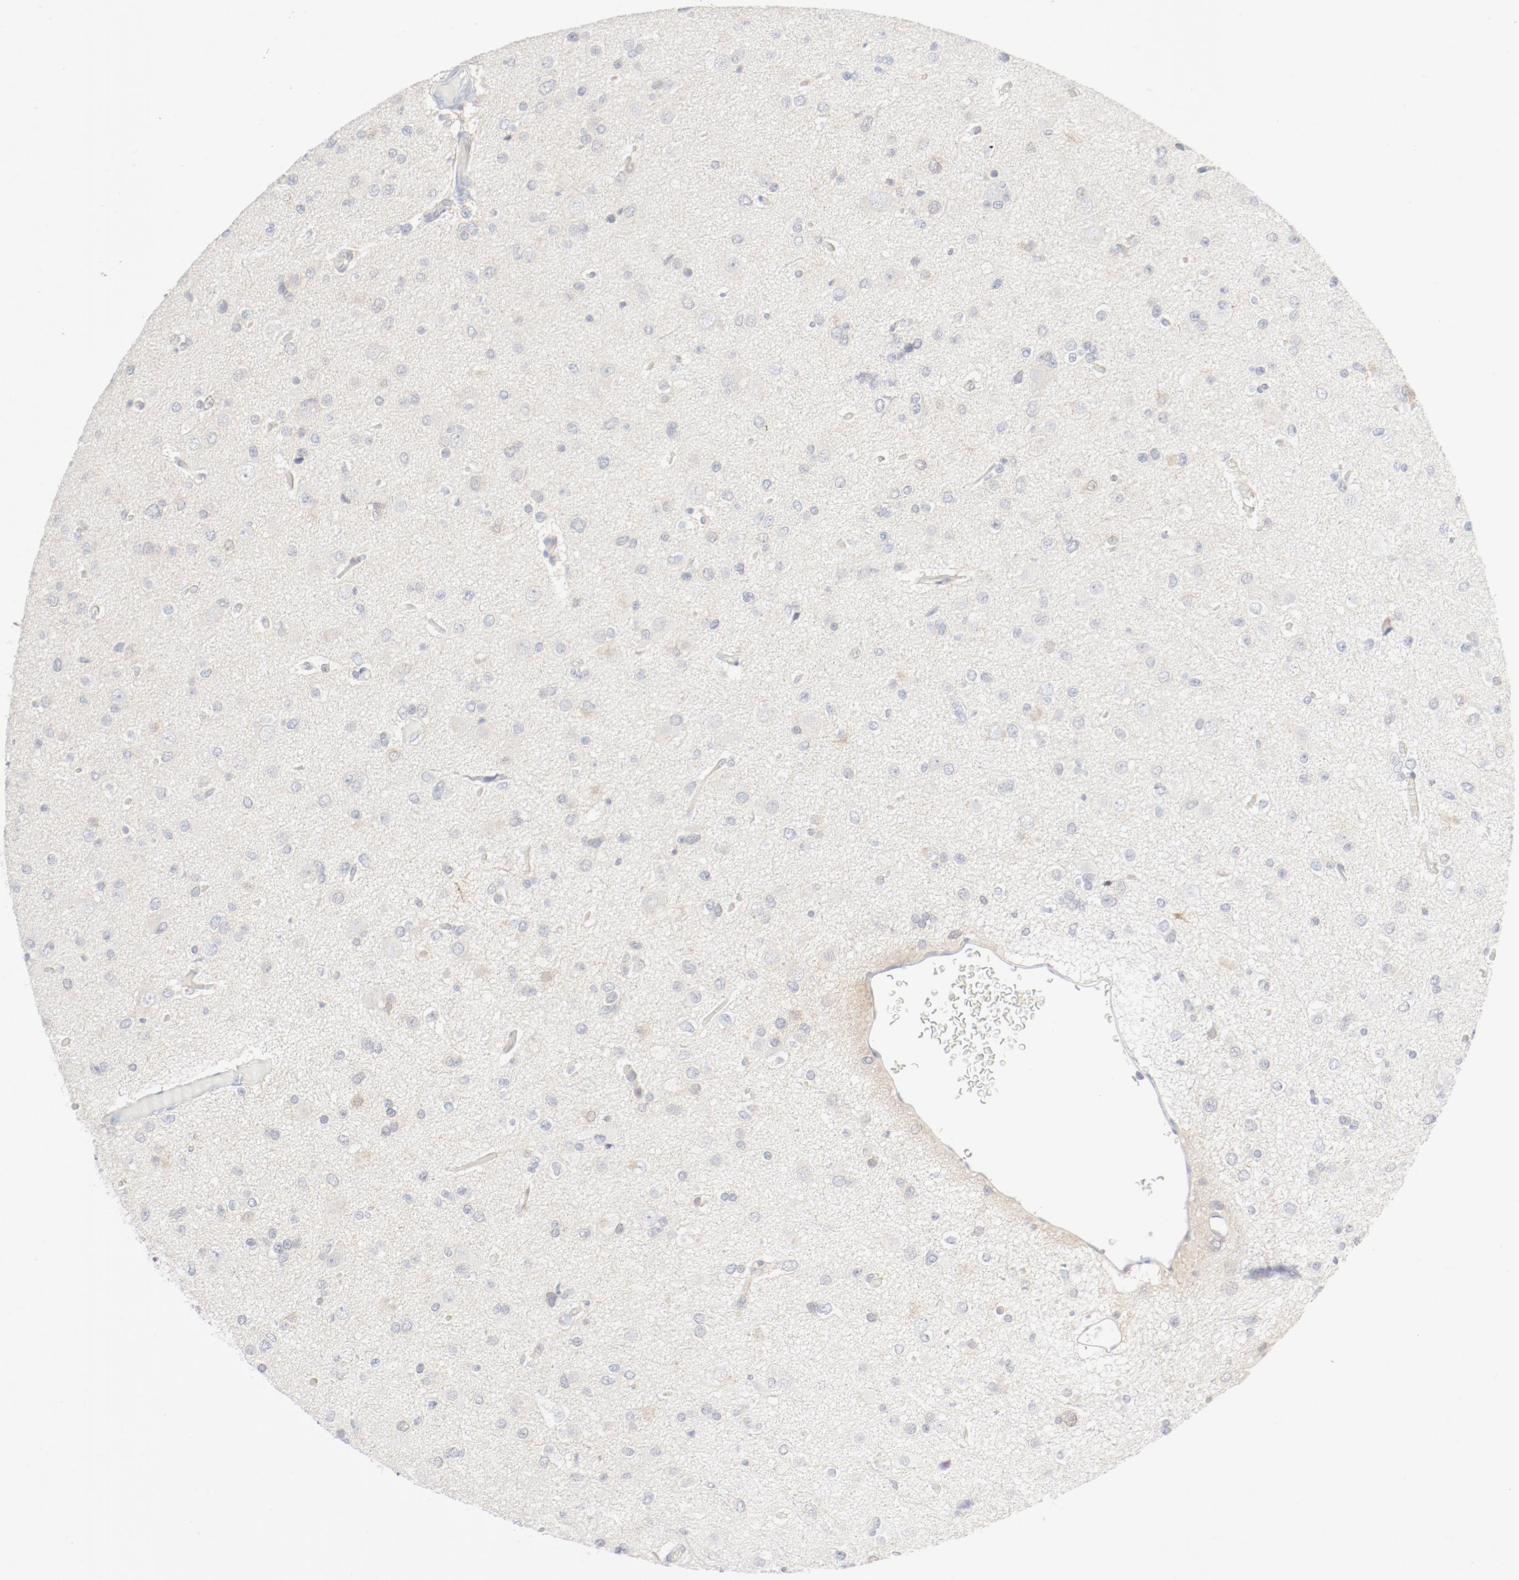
{"staining": {"intensity": "weak", "quantity": "<25%", "location": "cytoplasmic/membranous"}, "tissue": "glioma", "cell_type": "Tumor cells", "image_type": "cancer", "snomed": [{"axis": "morphology", "description": "Glioma, malignant, Low grade"}, {"axis": "topography", "description": "Brain"}], "caption": "High magnification brightfield microscopy of glioma stained with DAB (brown) and counterstained with hematoxylin (blue): tumor cells show no significant expression.", "gene": "PGM1", "patient": {"sex": "male", "age": 42}}